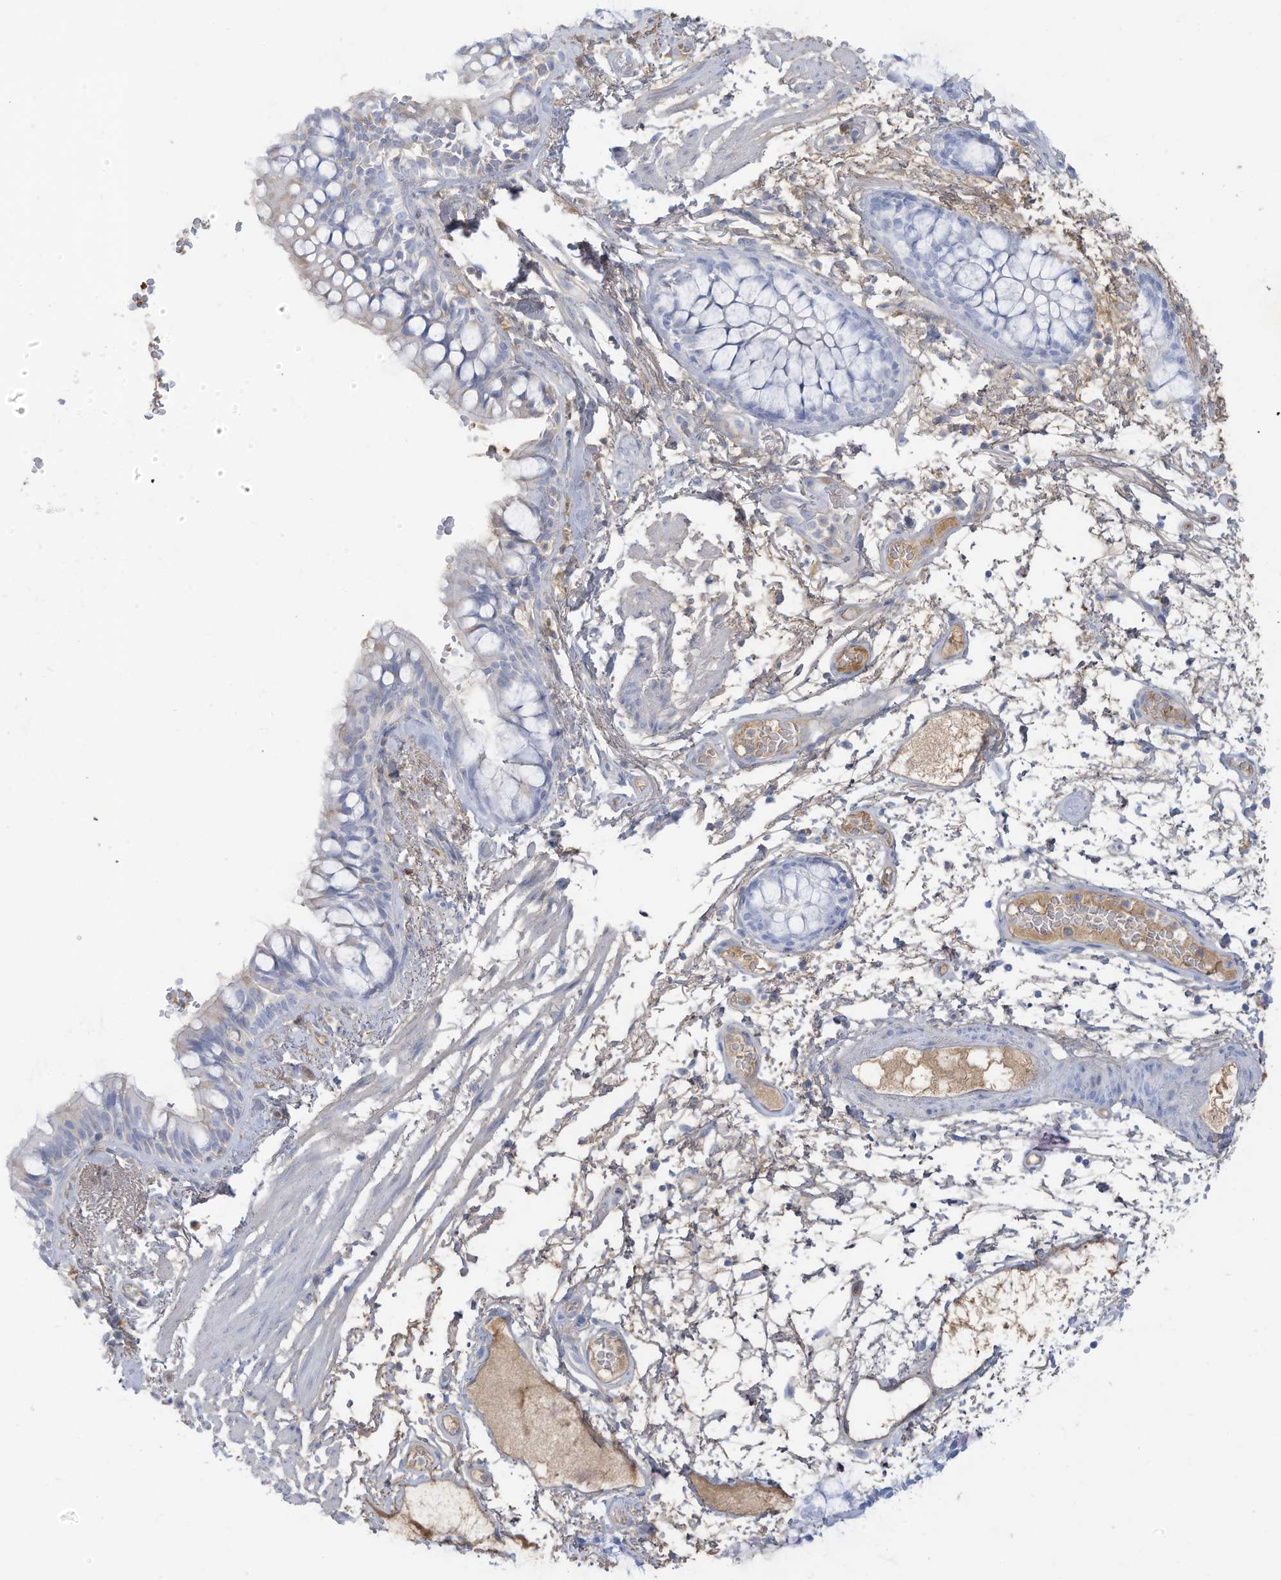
{"staining": {"intensity": "negative", "quantity": "none", "location": "none"}, "tissue": "bronchus", "cell_type": "Respiratory epithelial cells", "image_type": "normal", "snomed": [{"axis": "morphology", "description": "Normal tissue, NOS"}, {"axis": "topography", "description": "Cartilage tissue"}, {"axis": "topography", "description": "Bronchus"}], "caption": "Human bronchus stained for a protein using immunohistochemistry reveals no staining in respiratory epithelial cells.", "gene": "HSD17B13", "patient": {"sex": "female", "age": 73}}